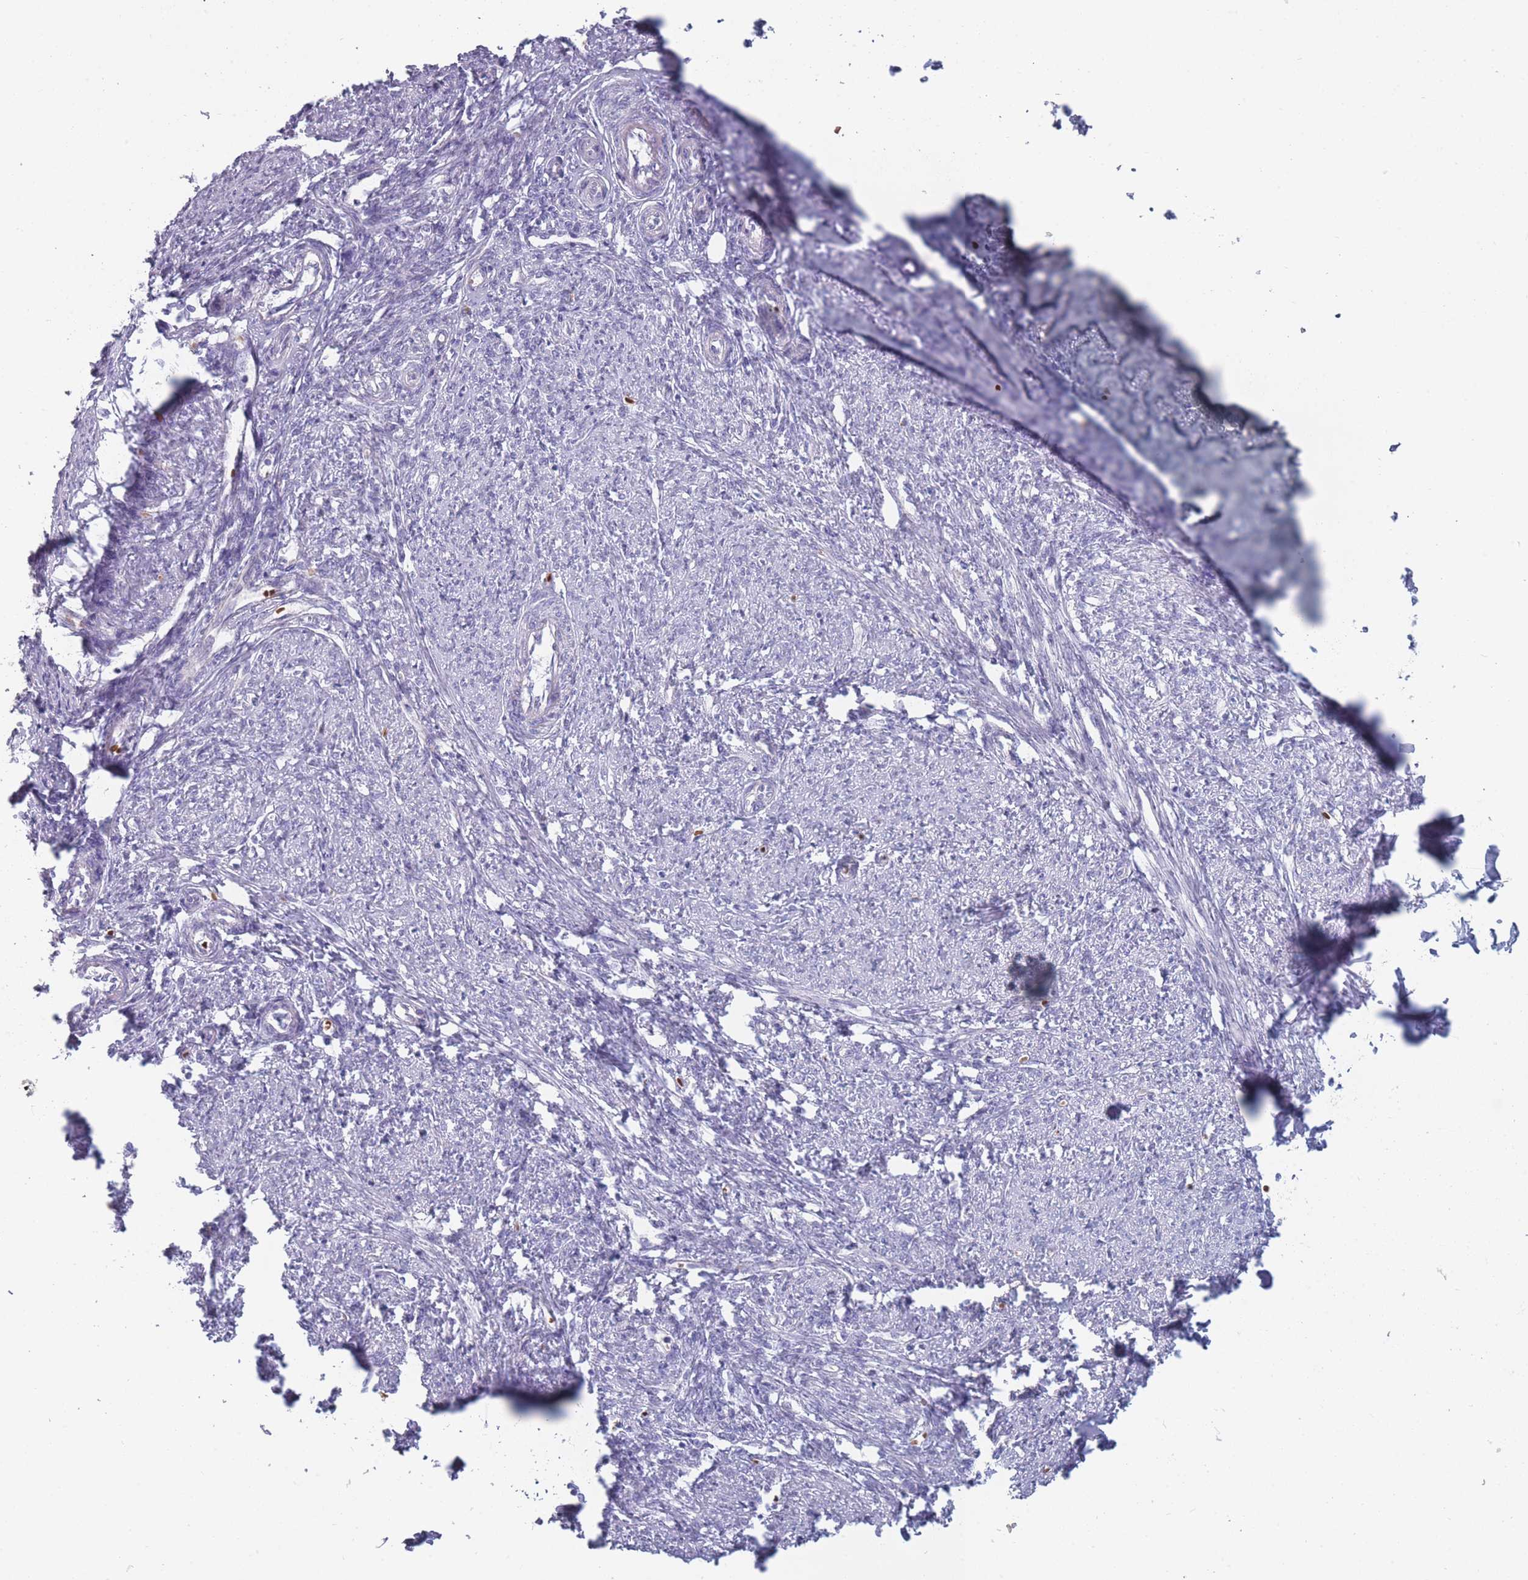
{"staining": {"intensity": "negative", "quantity": "none", "location": "none"}, "tissue": "smooth muscle", "cell_type": "Smooth muscle cells", "image_type": "normal", "snomed": [{"axis": "morphology", "description": "Normal tissue, NOS"}, {"axis": "topography", "description": "Smooth muscle"}, {"axis": "topography", "description": "Uterus"}], "caption": "This is an IHC photomicrograph of unremarkable smooth muscle. There is no positivity in smooth muscle cells.", "gene": "ROS1", "patient": {"sex": "female", "age": 59}}